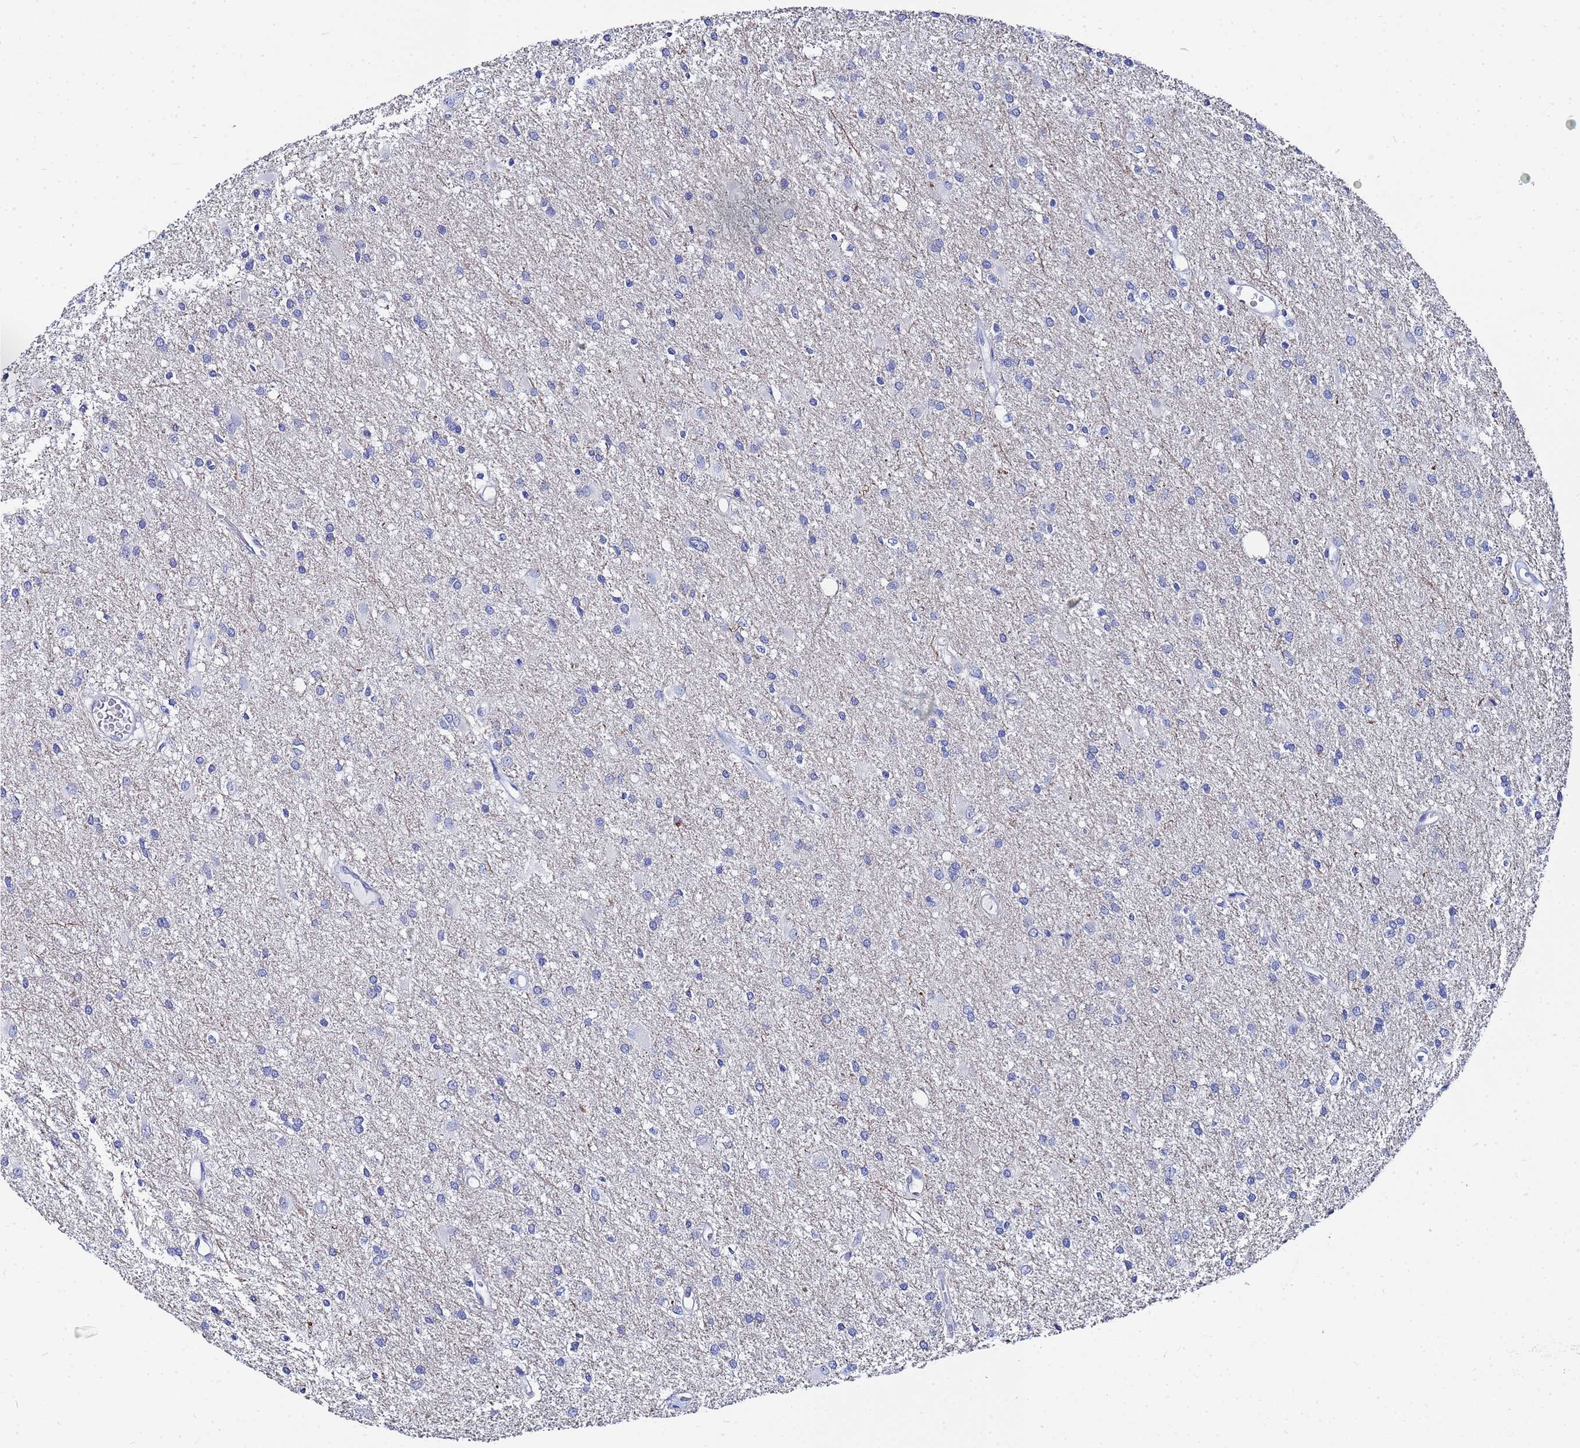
{"staining": {"intensity": "negative", "quantity": "none", "location": "none"}, "tissue": "glioma", "cell_type": "Tumor cells", "image_type": "cancer", "snomed": [{"axis": "morphology", "description": "Glioma, malignant, High grade"}, {"axis": "topography", "description": "Brain"}], "caption": "Tumor cells show no significant protein staining in malignant glioma (high-grade). The staining was performed using DAB to visualize the protein expression in brown, while the nuclei were stained in blue with hematoxylin (Magnification: 20x).", "gene": "ZNF26", "patient": {"sex": "female", "age": 50}}